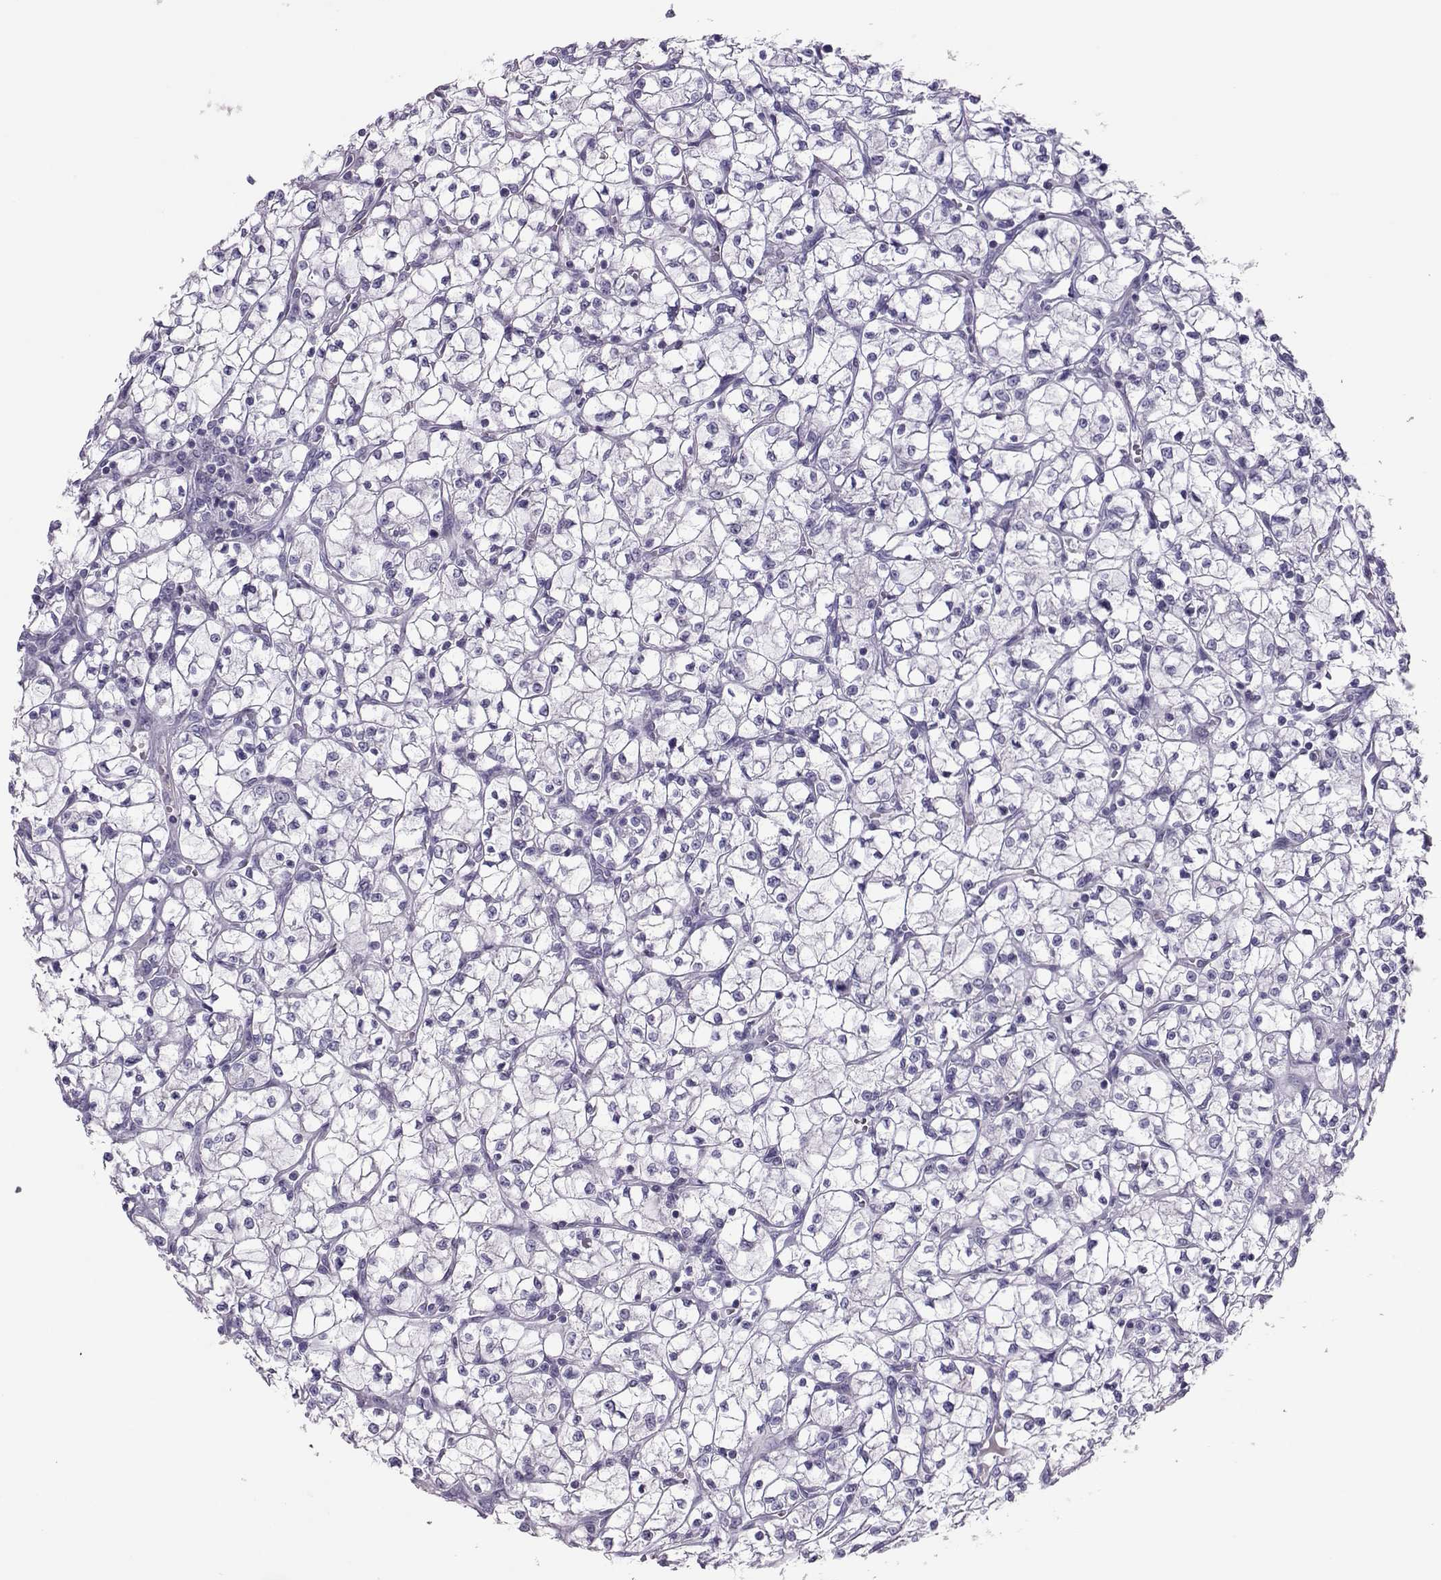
{"staining": {"intensity": "negative", "quantity": "none", "location": "none"}, "tissue": "renal cancer", "cell_type": "Tumor cells", "image_type": "cancer", "snomed": [{"axis": "morphology", "description": "Adenocarcinoma, NOS"}, {"axis": "topography", "description": "Kidney"}], "caption": "DAB immunohistochemical staining of human renal cancer (adenocarcinoma) exhibits no significant positivity in tumor cells.", "gene": "TRPM7", "patient": {"sex": "female", "age": 64}}